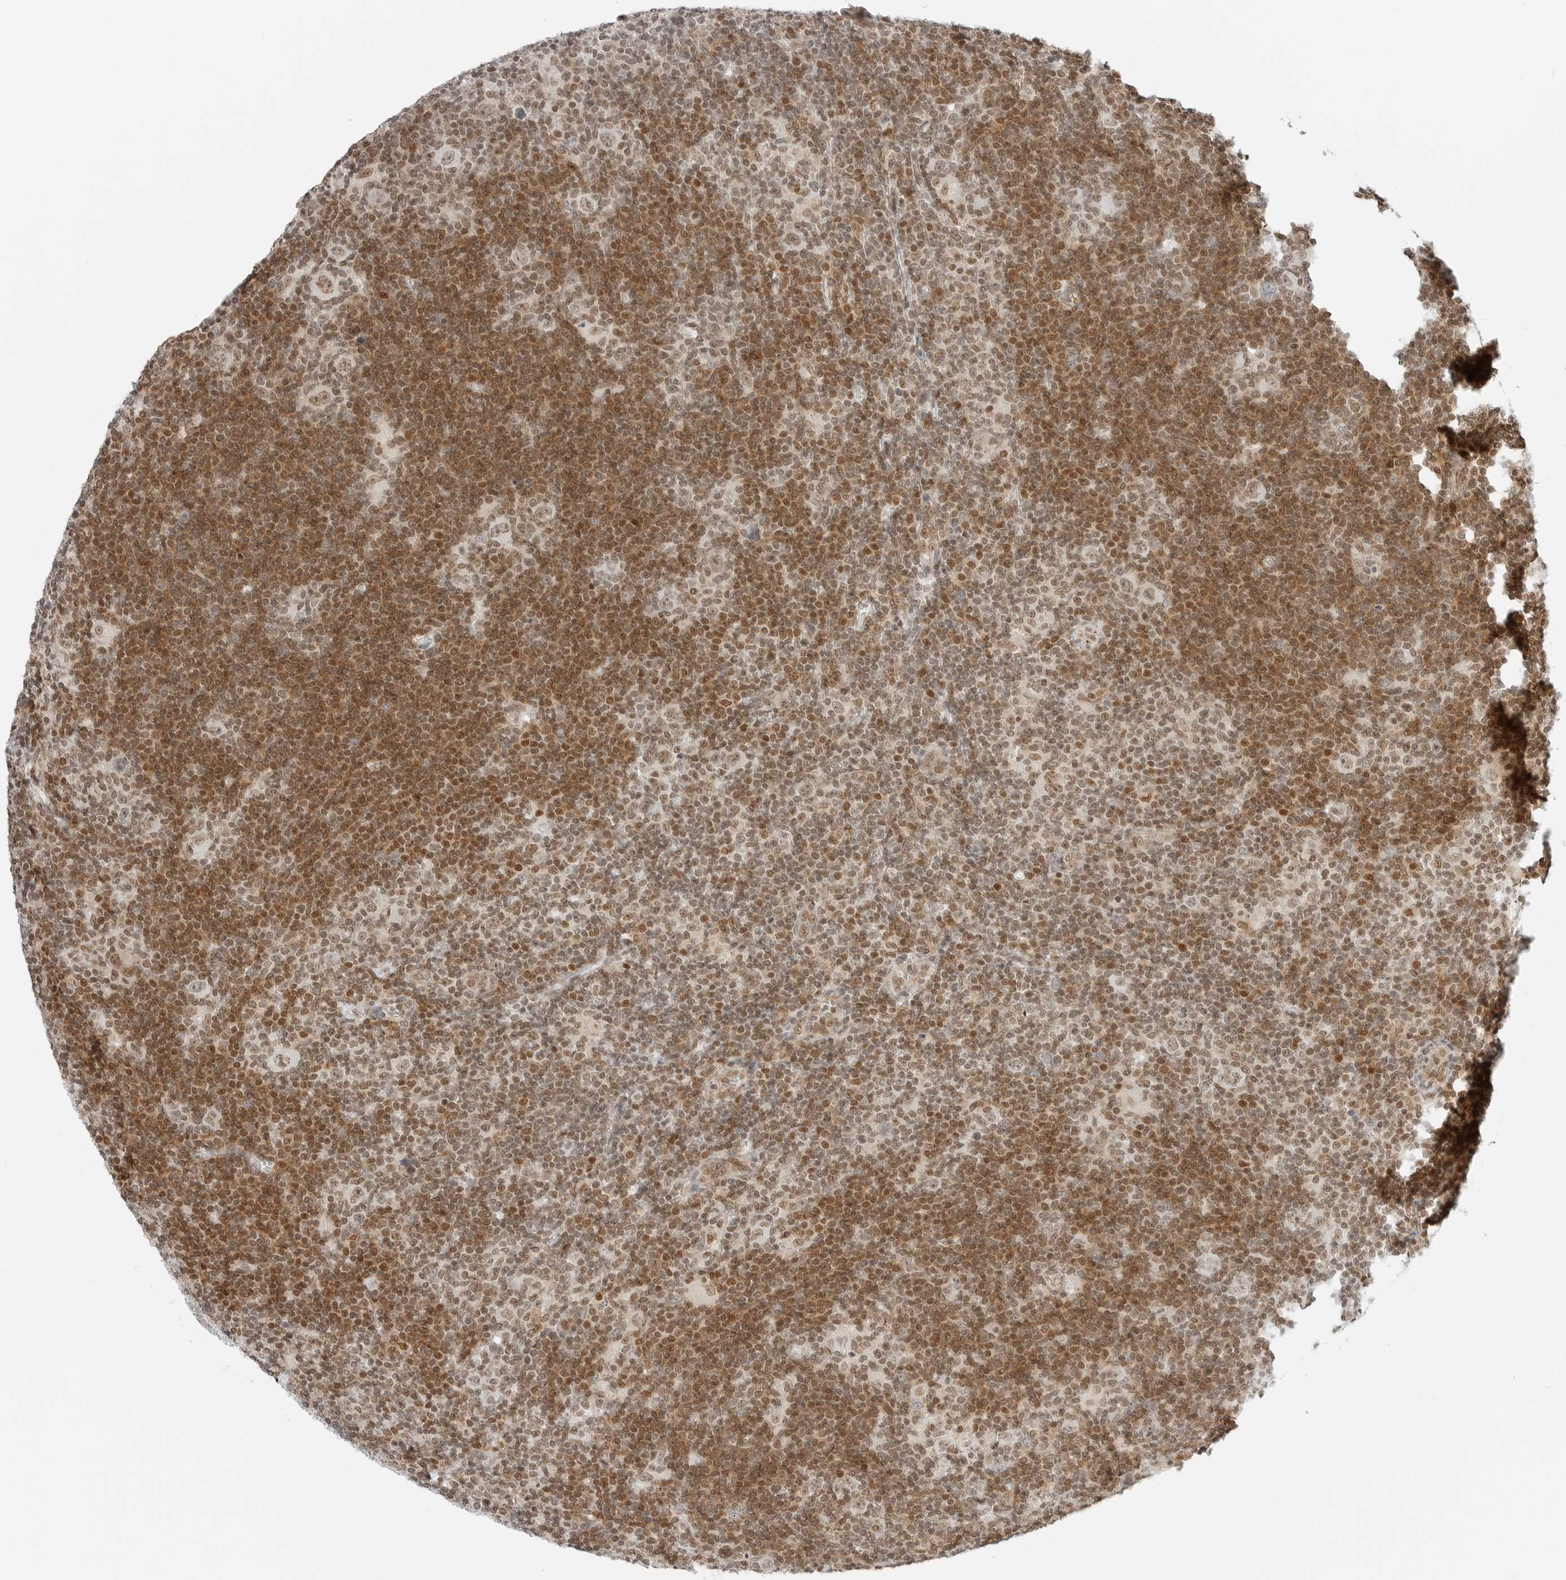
{"staining": {"intensity": "weak", "quantity": ">75%", "location": "nuclear"}, "tissue": "lymphoma", "cell_type": "Tumor cells", "image_type": "cancer", "snomed": [{"axis": "morphology", "description": "Hodgkin's disease, NOS"}, {"axis": "topography", "description": "Lymph node"}], "caption": "Immunohistochemistry micrograph of Hodgkin's disease stained for a protein (brown), which reveals low levels of weak nuclear positivity in about >75% of tumor cells.", "gene": "CRTC2", "patient": {"sex": "female", "age": 57}}